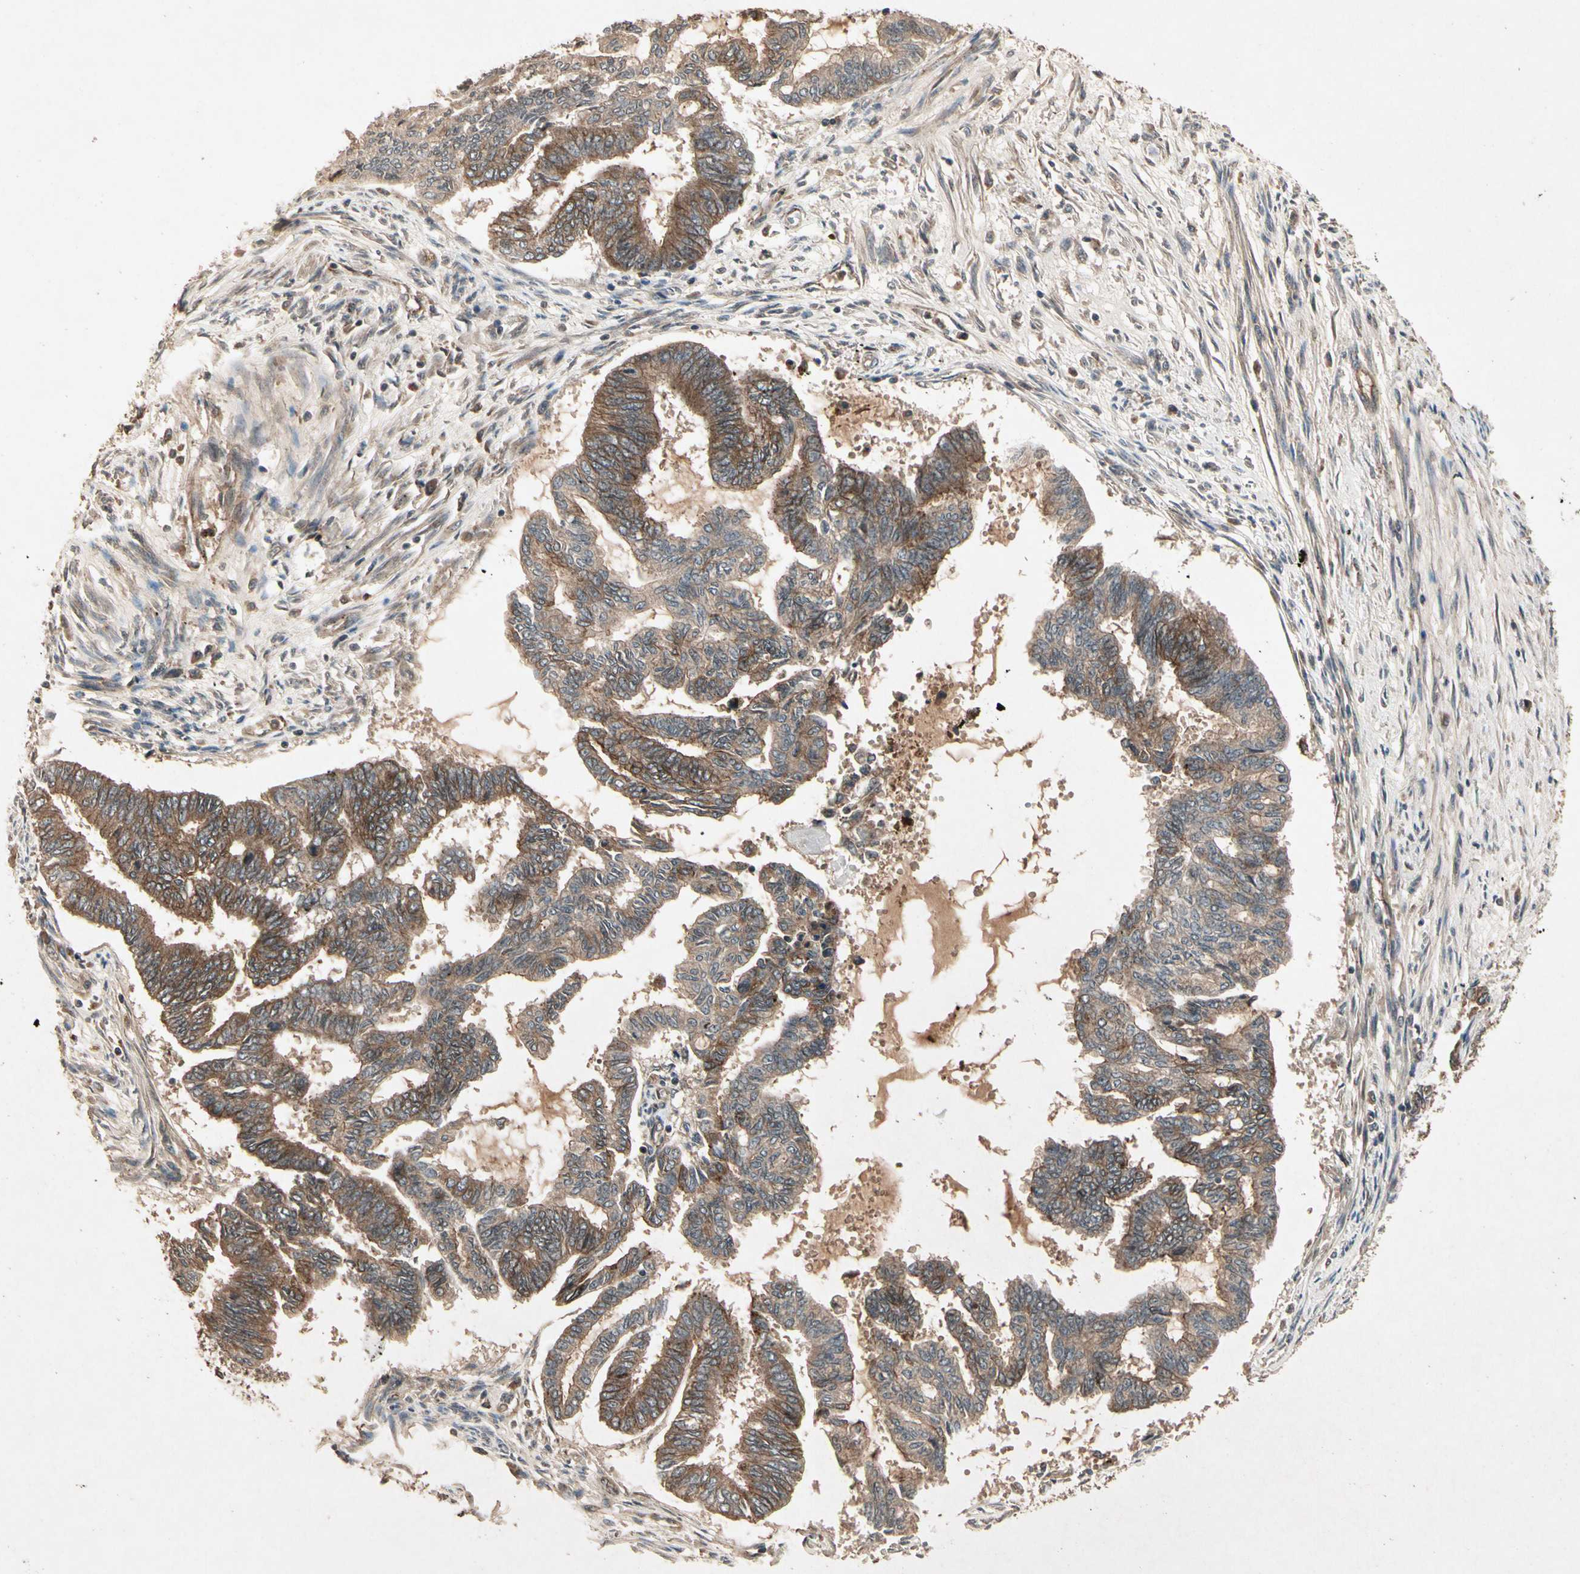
{"staining": {"intensity": "moderate", "quantity": ">75%", "location": "cytoplasmic/membranous"}, "tissue": "endometrial cancer", "cell_type": "Tumor cells", "image_type": "cancer", "snomed": [{"axis": "morphology", "description": "Adenocarcinoma, NOS"}, {"axis": "topography", "description": "Endometrium"}], "caption": "Immunohistochemical staining of human endometrial adenocarcinoma exhibits medium levels of moderate cytoplasmic/membranous staining in approximately >75% of tumor cells. (DAB (3,3'-diaminobenzidine) IHC with brightfield microscopy, high magnification).", "gene": "FLOT1", "patient": {"sex": "female", "age": 86}}